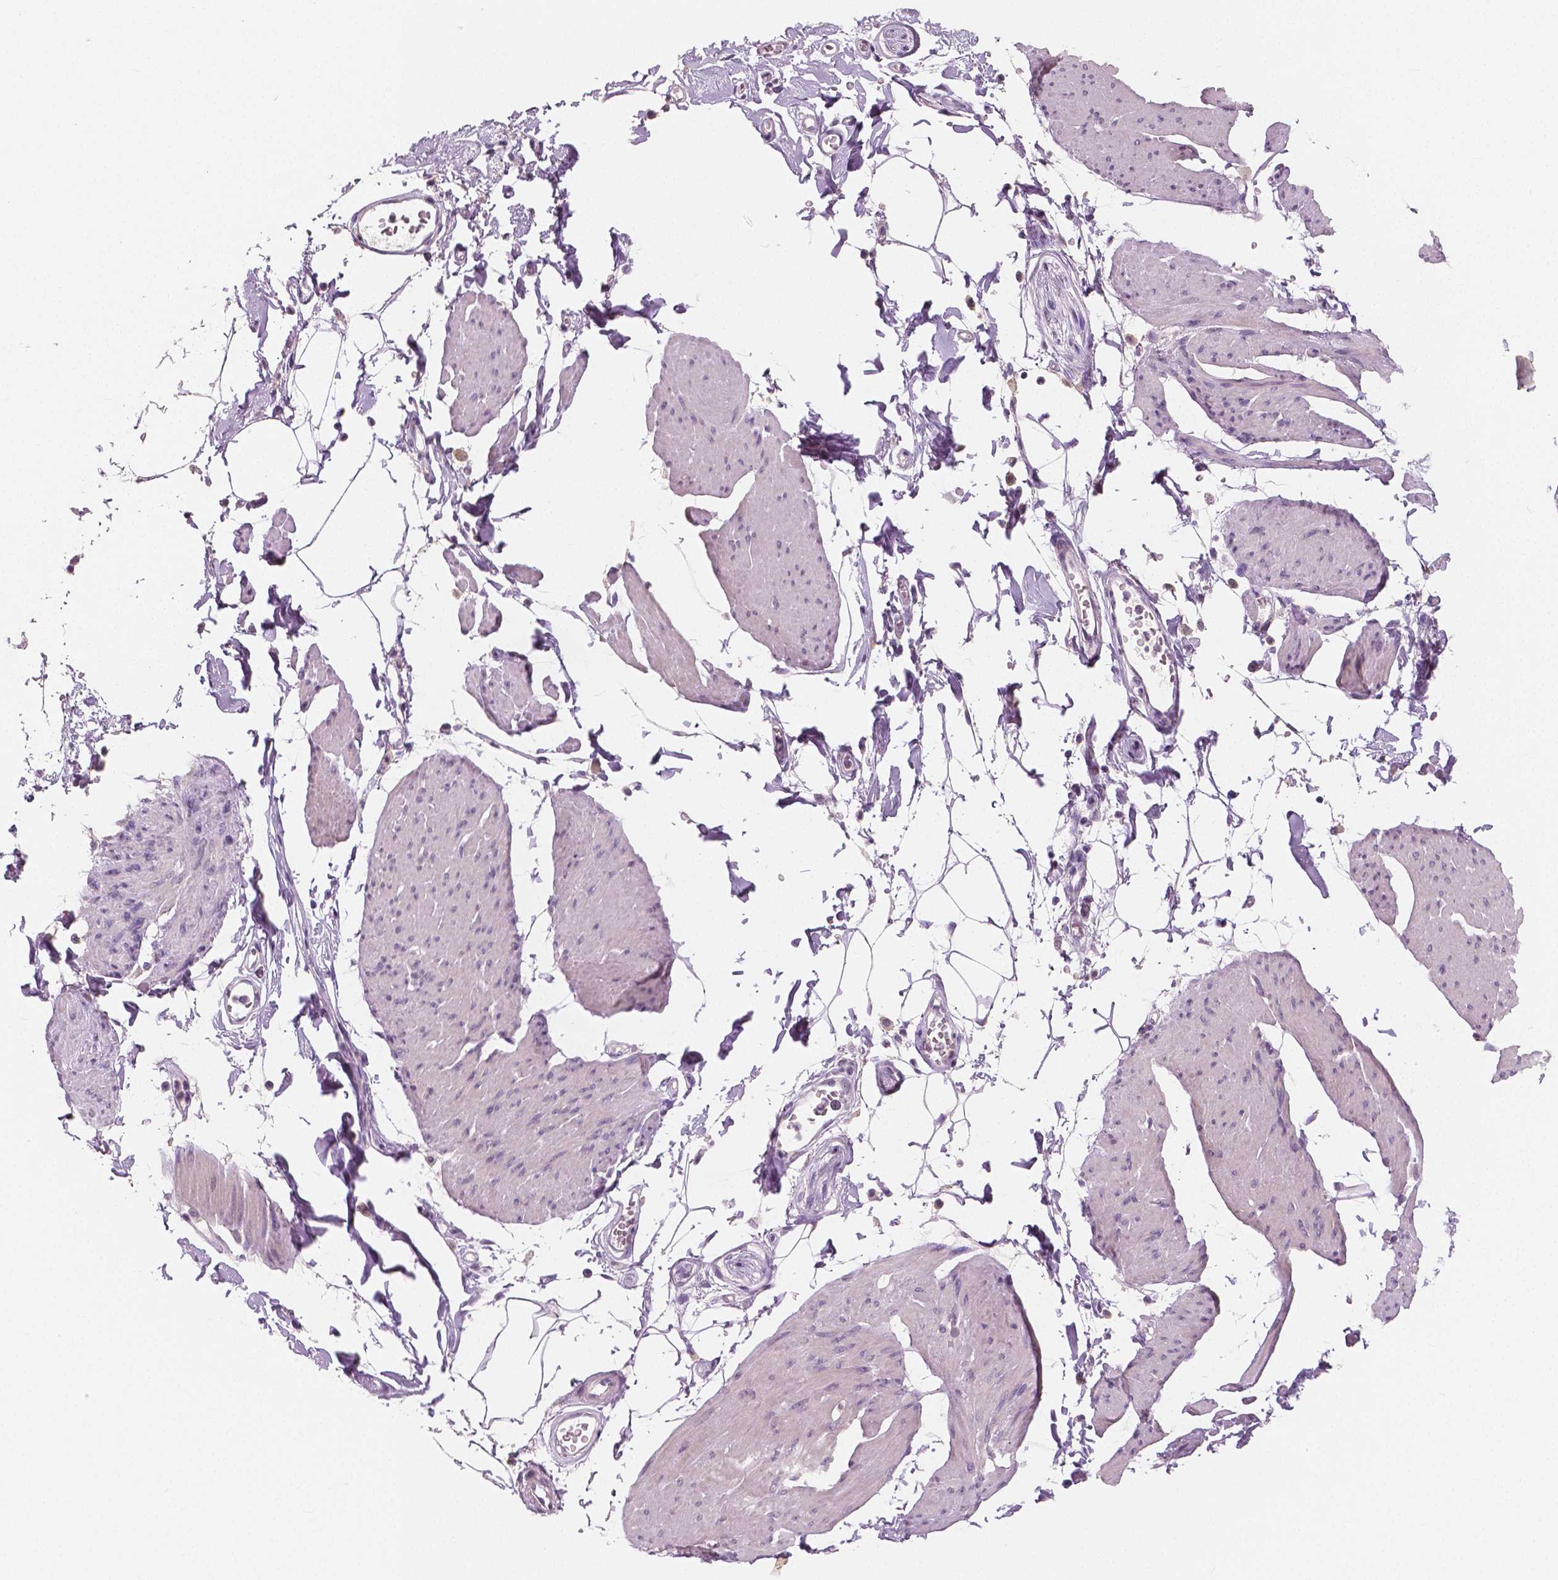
{"staining": {"intensity": "negative", "quantity": "none", "location": "none"}, "tissue": "smooth muscle", "cell_type": "Smooth muscle cells", "image_type": "normal", "snomed": [{"axis": "morphology", "description": "Normal tissue, NOS"}, {"axis": "topography", "description": "Adipose tissue"}, {"axis": "topography", "description": "Smooth muscle"}, {"axis": "topography", "description": "Peripheral nerve tissue"}], "caption": "This is an immunohistochemistry (IHC) micrograph of unremarkable smooth muscle. There is no positivity in smooth muscle cells.", "gene": "RNASE7", "patient": {"sex": "male", "age": 83}}